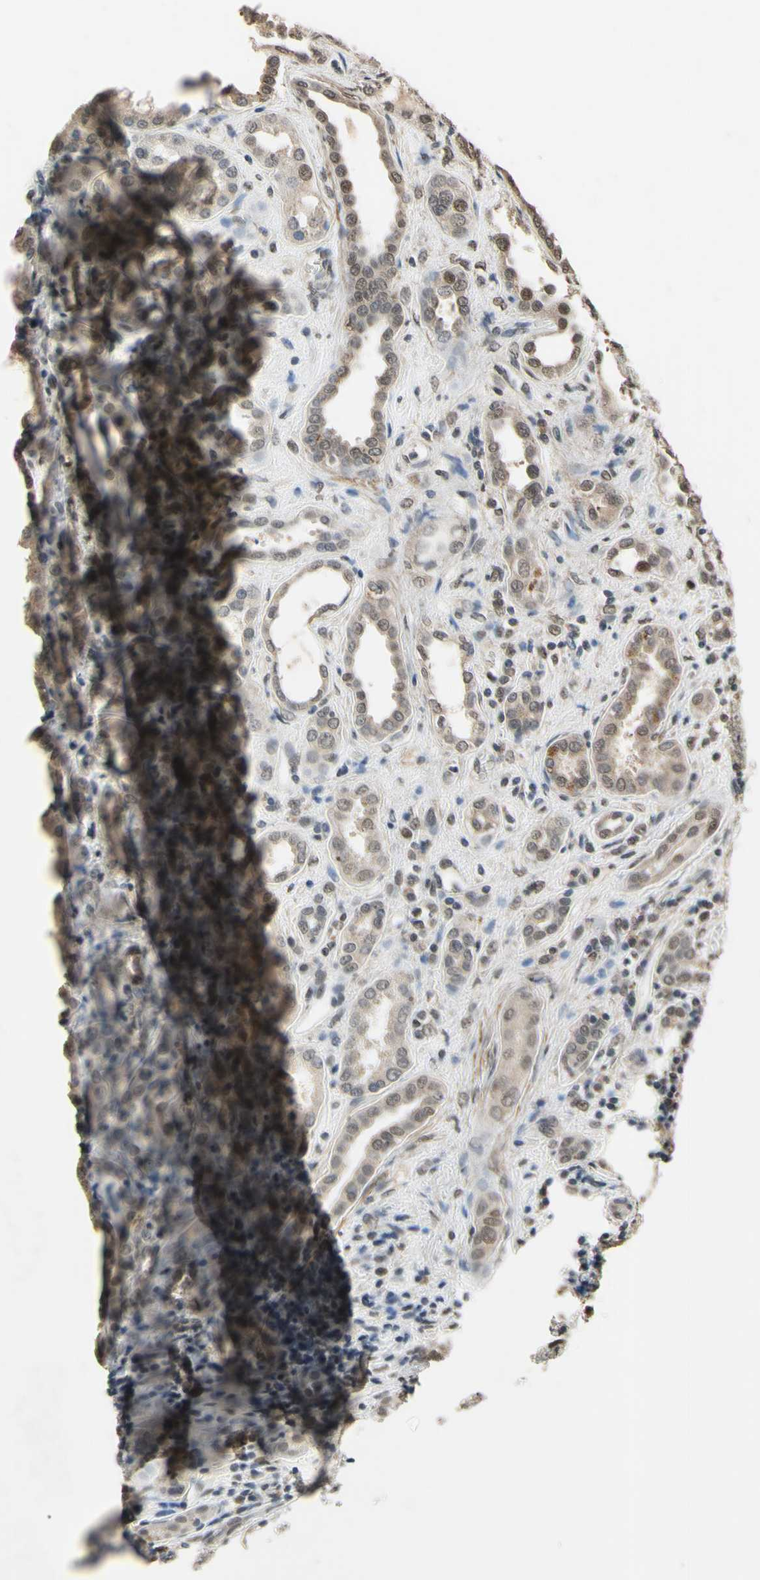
{"staining": {"intensity": "moderate", "quantity": "25%-75%", "location": "nuclear"}, "tissue": "kidney", "cell_type": "Cells in glomeruli", "image_type": "normal", "snomed": [{"axis": "morphology", "description": "Normal tissue, NOS"}, {"axis": "topography", "description": "Kidney"}], "caption": "About 25%-75% of cells in glomeruli in benign human kidney exhibit moderate nuclear protein positivity as visualized by brown immunohistochemical staining.", "gene": "ZNF174", "patient": {"sex": "male", "age": 59}}